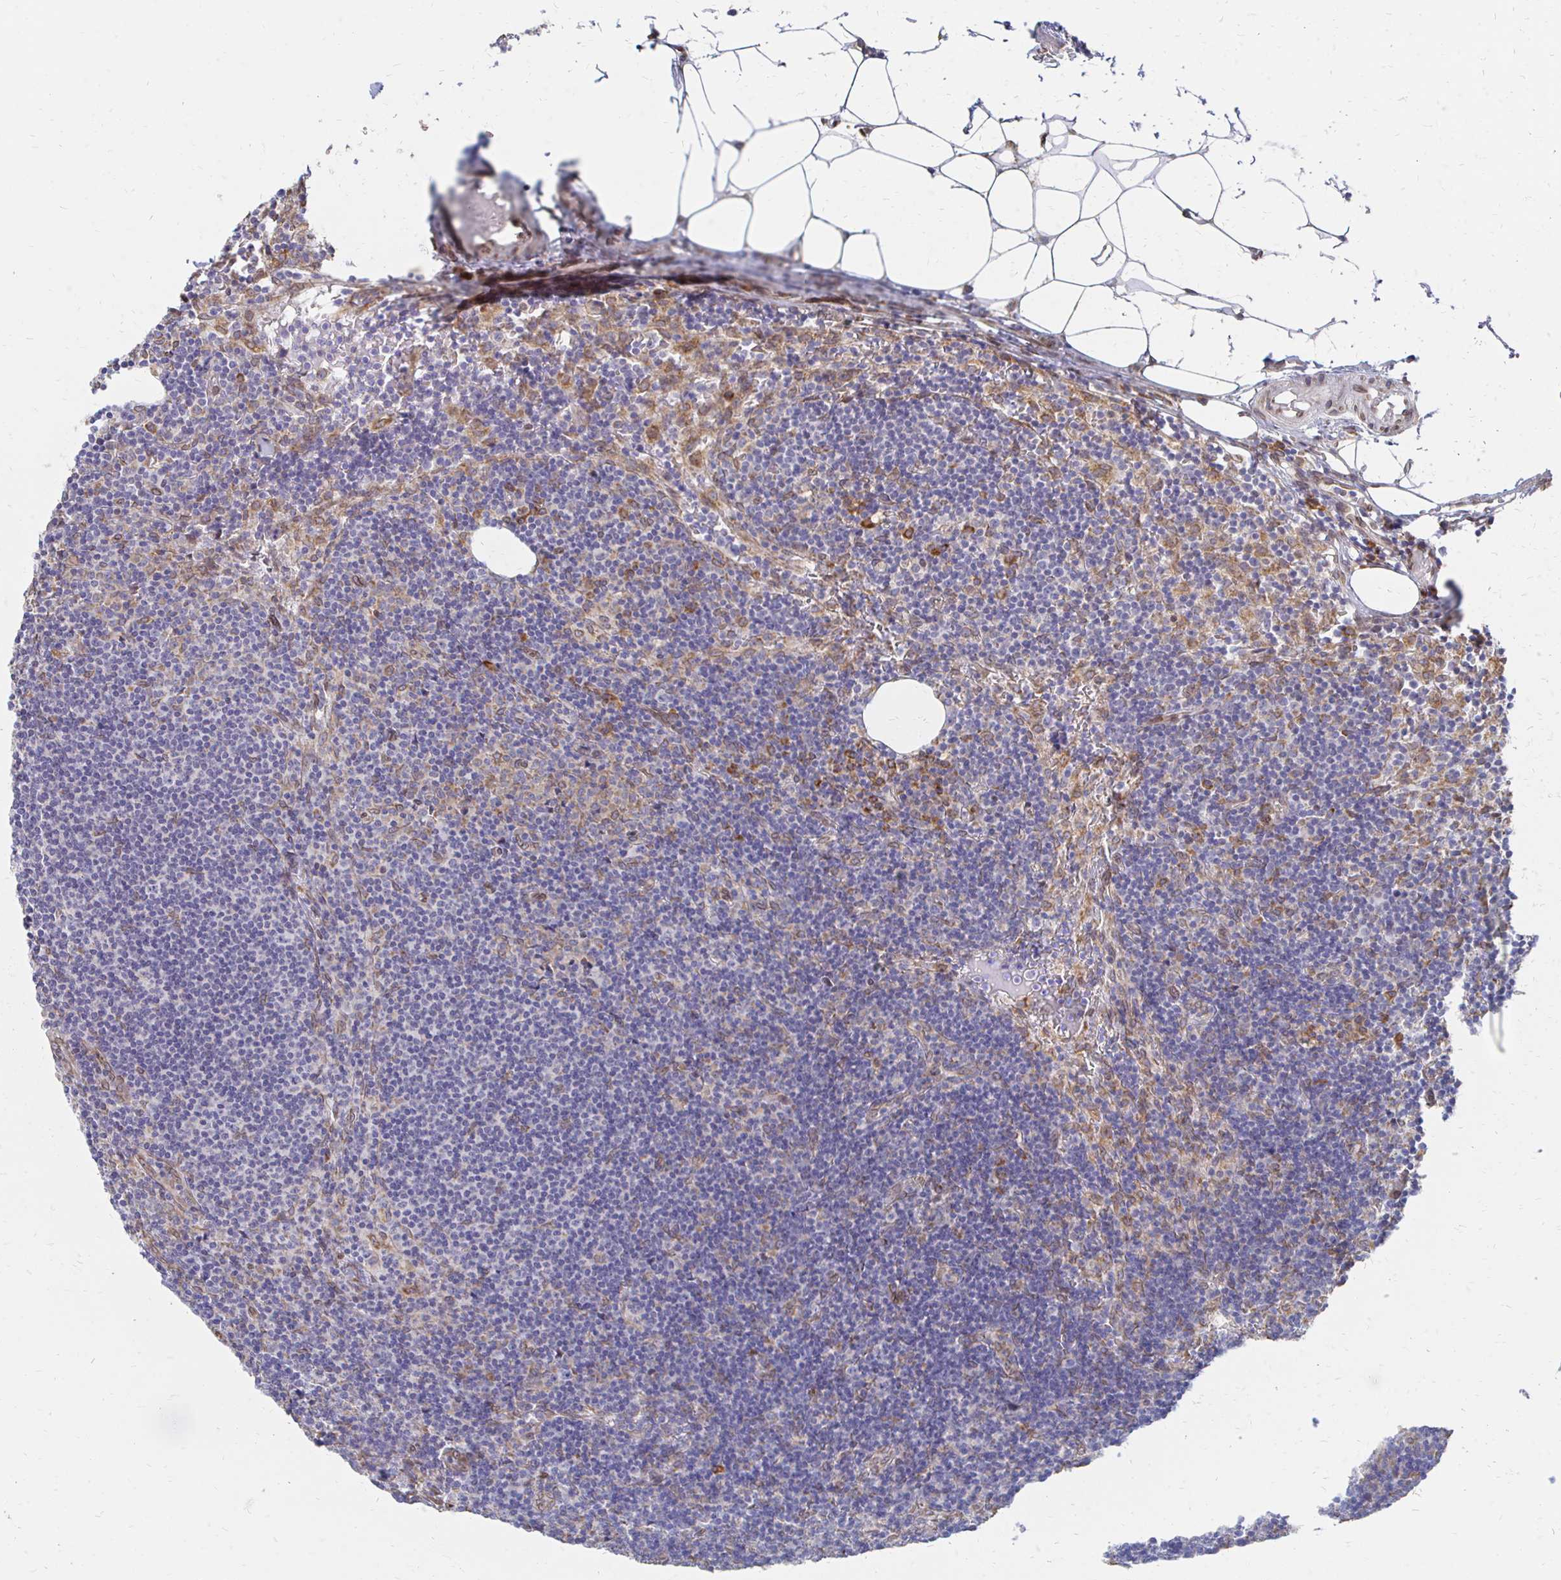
{"staining": {"intensity": "moderate", "quantity": "<25%", "location": "cytoplasmic/membranous,nuclear"}, "tissue": "lymph node", "cell_type": "Germinal center cells", "image_type": "normal", "snomed": [{"axis": "morphology", "description": "Normal tissue, NOS"}, {"axis": "topography", "description": "Lymph node"}], "caption": "Germinal center cells show moderate cytoplasmic/membranous,nuclear positivity in about <25% of cells in benign lymph node.", "gene": "PELI3", "patient": {"sex": "female", "age": 41}}